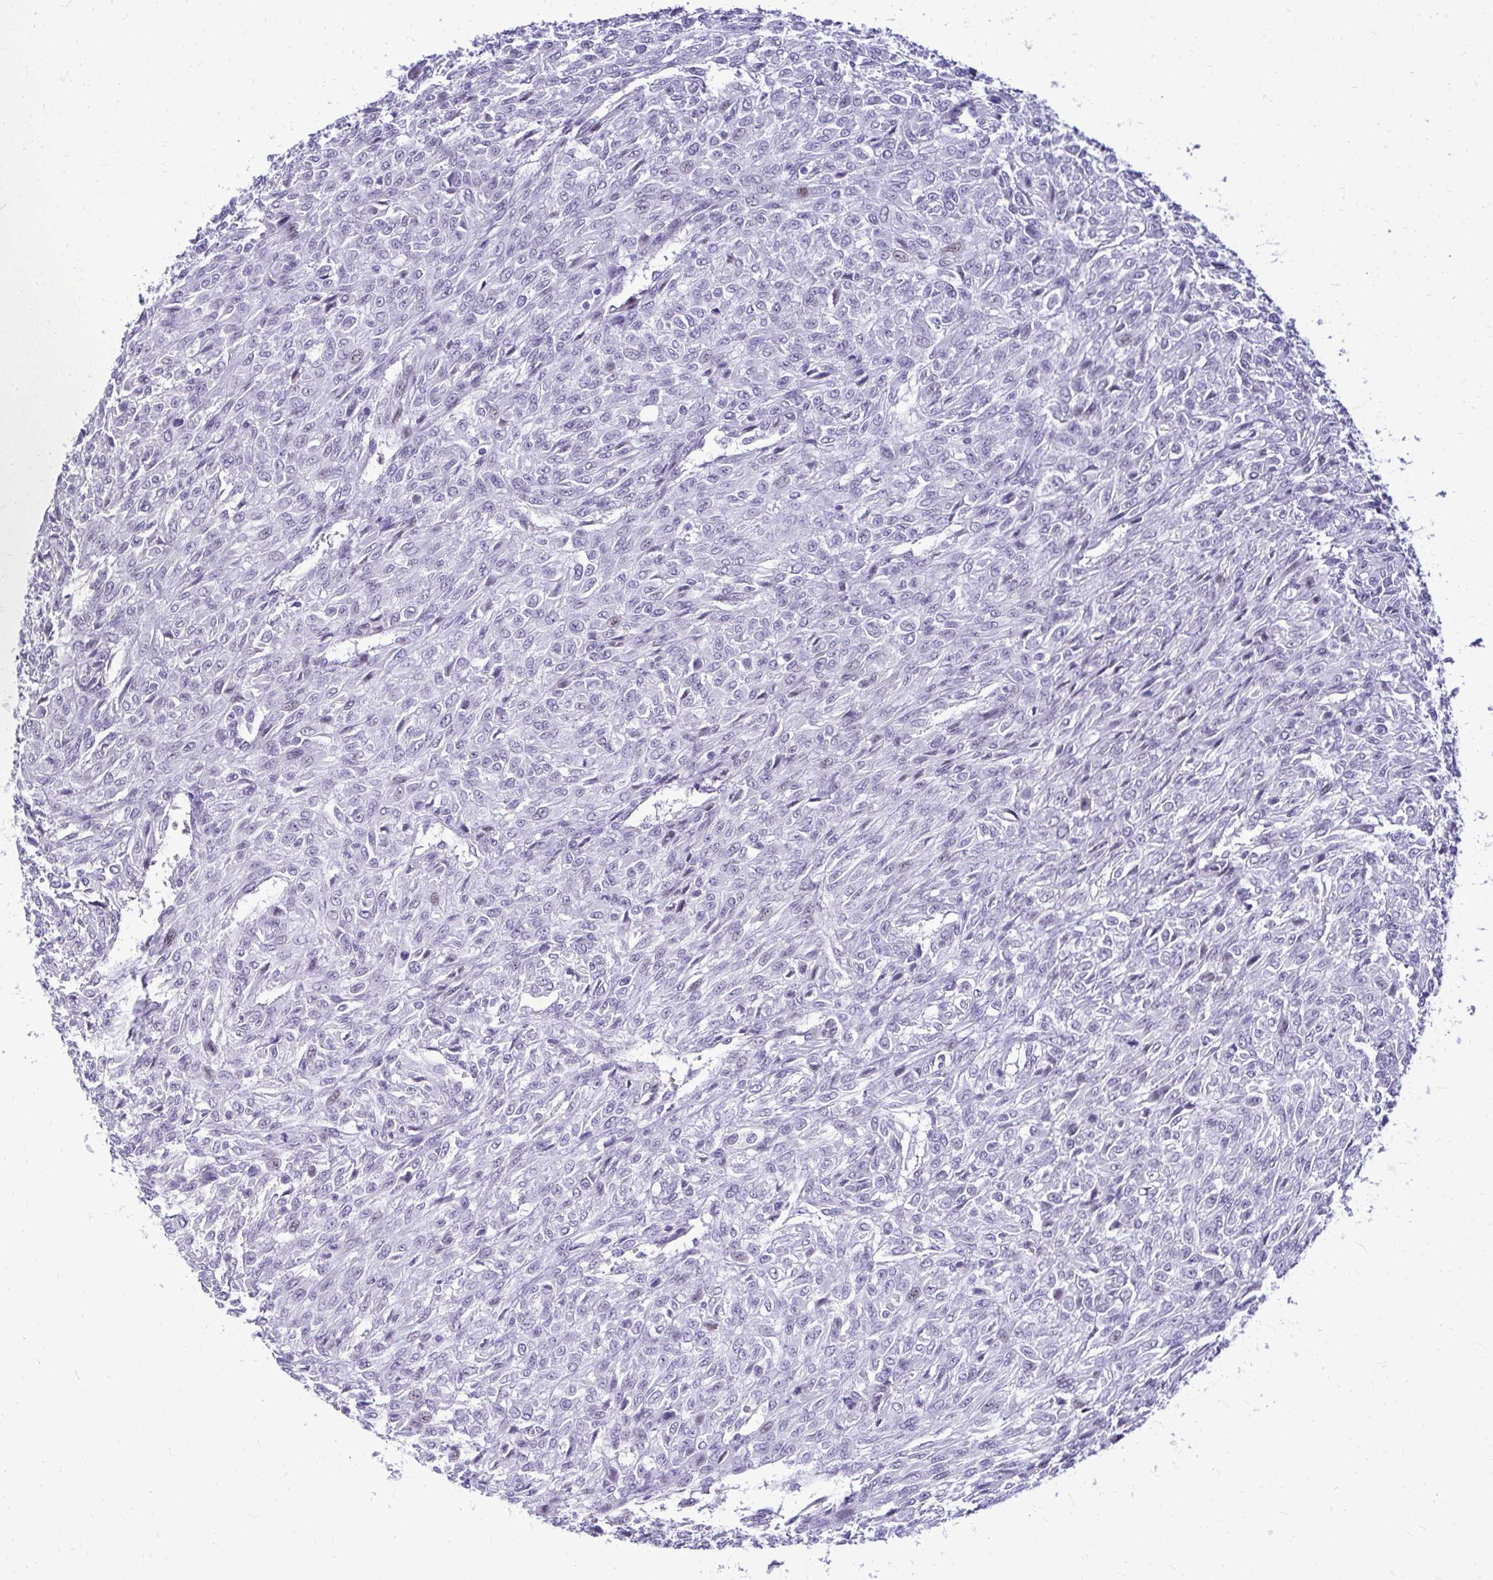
{"staining": {"intensity": "negative", "quantity": "none", "location": "none"}, "tissue": "renal cancer", "cell_type": "Tumor cells", "image_type": "cancer", "snomed": [{"axis": "morphology", "description": "Adenocarcinoma, NOS"}, {"axis": "topography", "description": "Kidney"}], "caption": "This is an immunohistochemistry micrograph of human renal adenocarcinoma. There is no expression in tumor cells.", "gene": "ZSWIM9", "patient": {"sex": "male", "age": 58}}